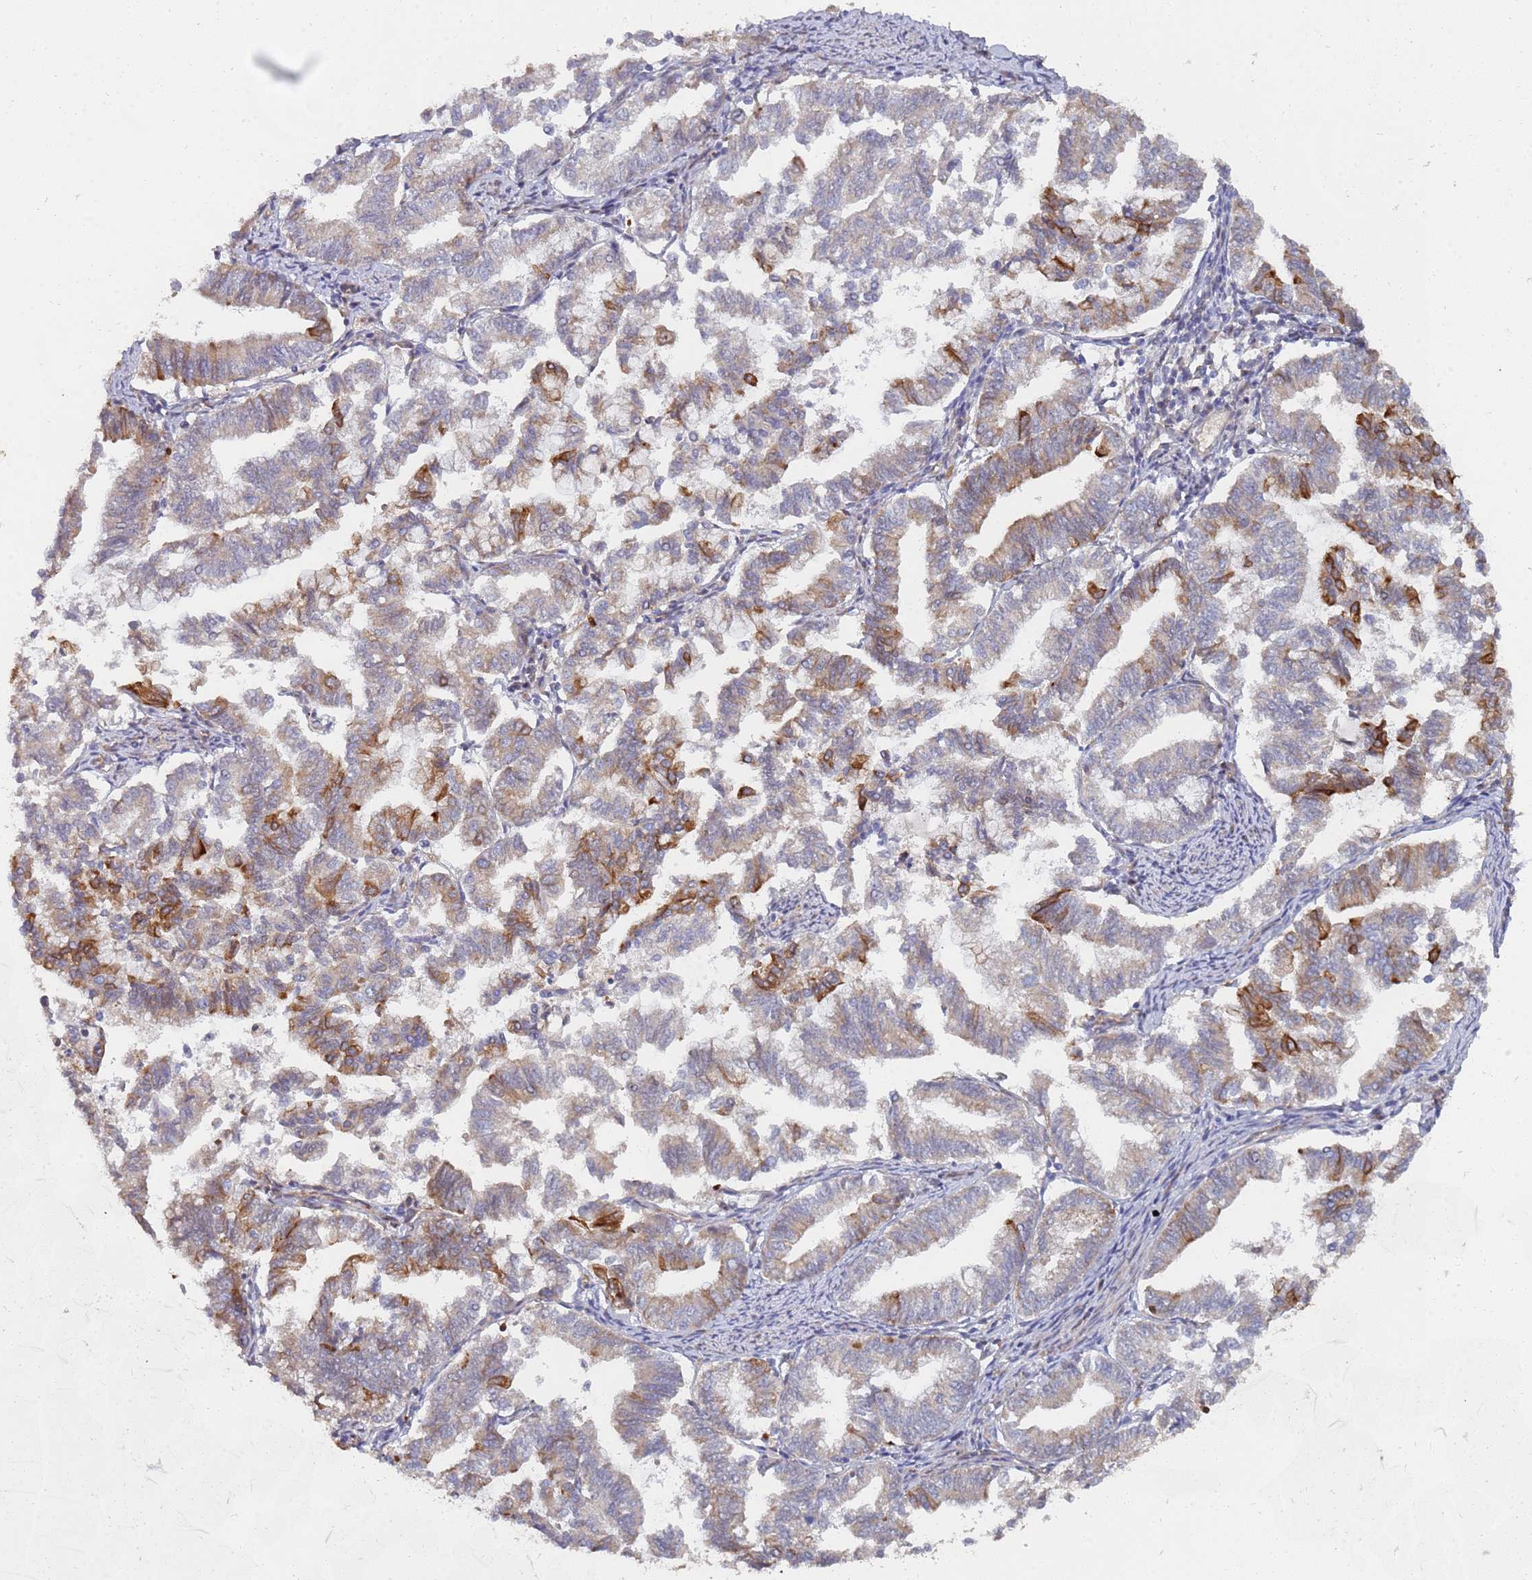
{"staining": {"intensity": "moderate", "quantity": "<25%", "location": "cytoplasmic/membranous"}, "tissue": "endometrial cancer", "cell_type": "Tumor cells", "image_type": "cancer", "snomed": [{"axis": "morphology", "description": "Adenocarcinoma, NOS"}, {"axis": "topography", "description": "Endometrium"}], "caption": "Moderate cytoplasmic/membranous positivity for a protein is present in approximately <25% of tumor cells of endometrial cancer using IHC.", "gene": "ABCB6", "patient": {"sex": "female", "age": 79}}